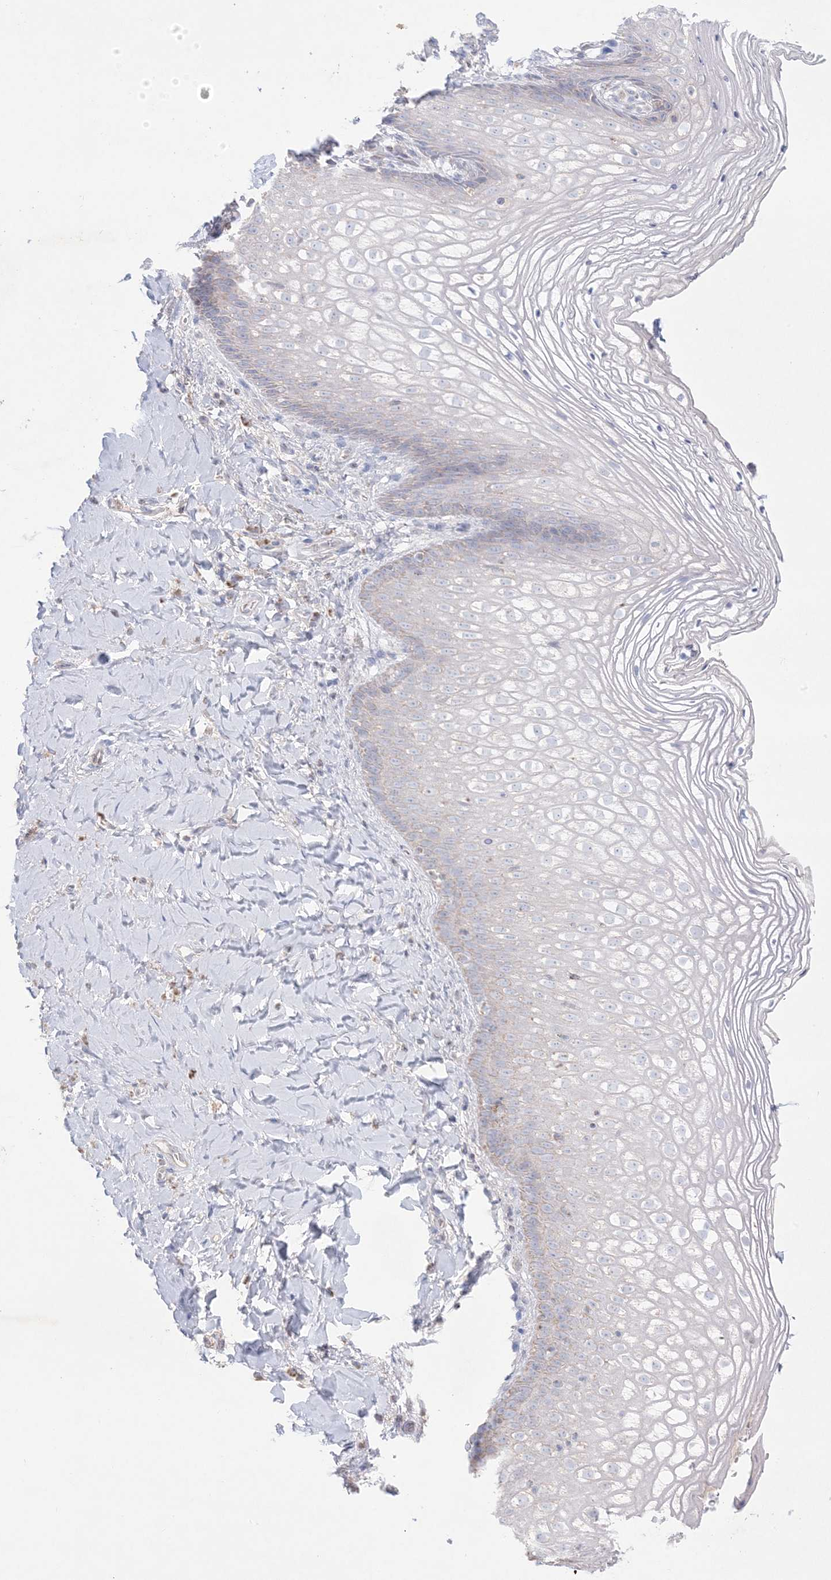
{"staining": {"intensity": "negative", "quantity": "none", "location": "none"}, "tissue": "vagina", "cell_type": "Squamous epithelial cells", "image_type": "normal", "snomed": [{"axis": "morphology", "description": "Normal tissue, NOS"}, {"axis": "topography", "description": "Vagina"}], "caption": "IHC of unremarkable human vagina exhibits no positivity in squamous epithelial cells.", "gene": "KCTD6", "patient": {"sex": "female", "age": 60}}